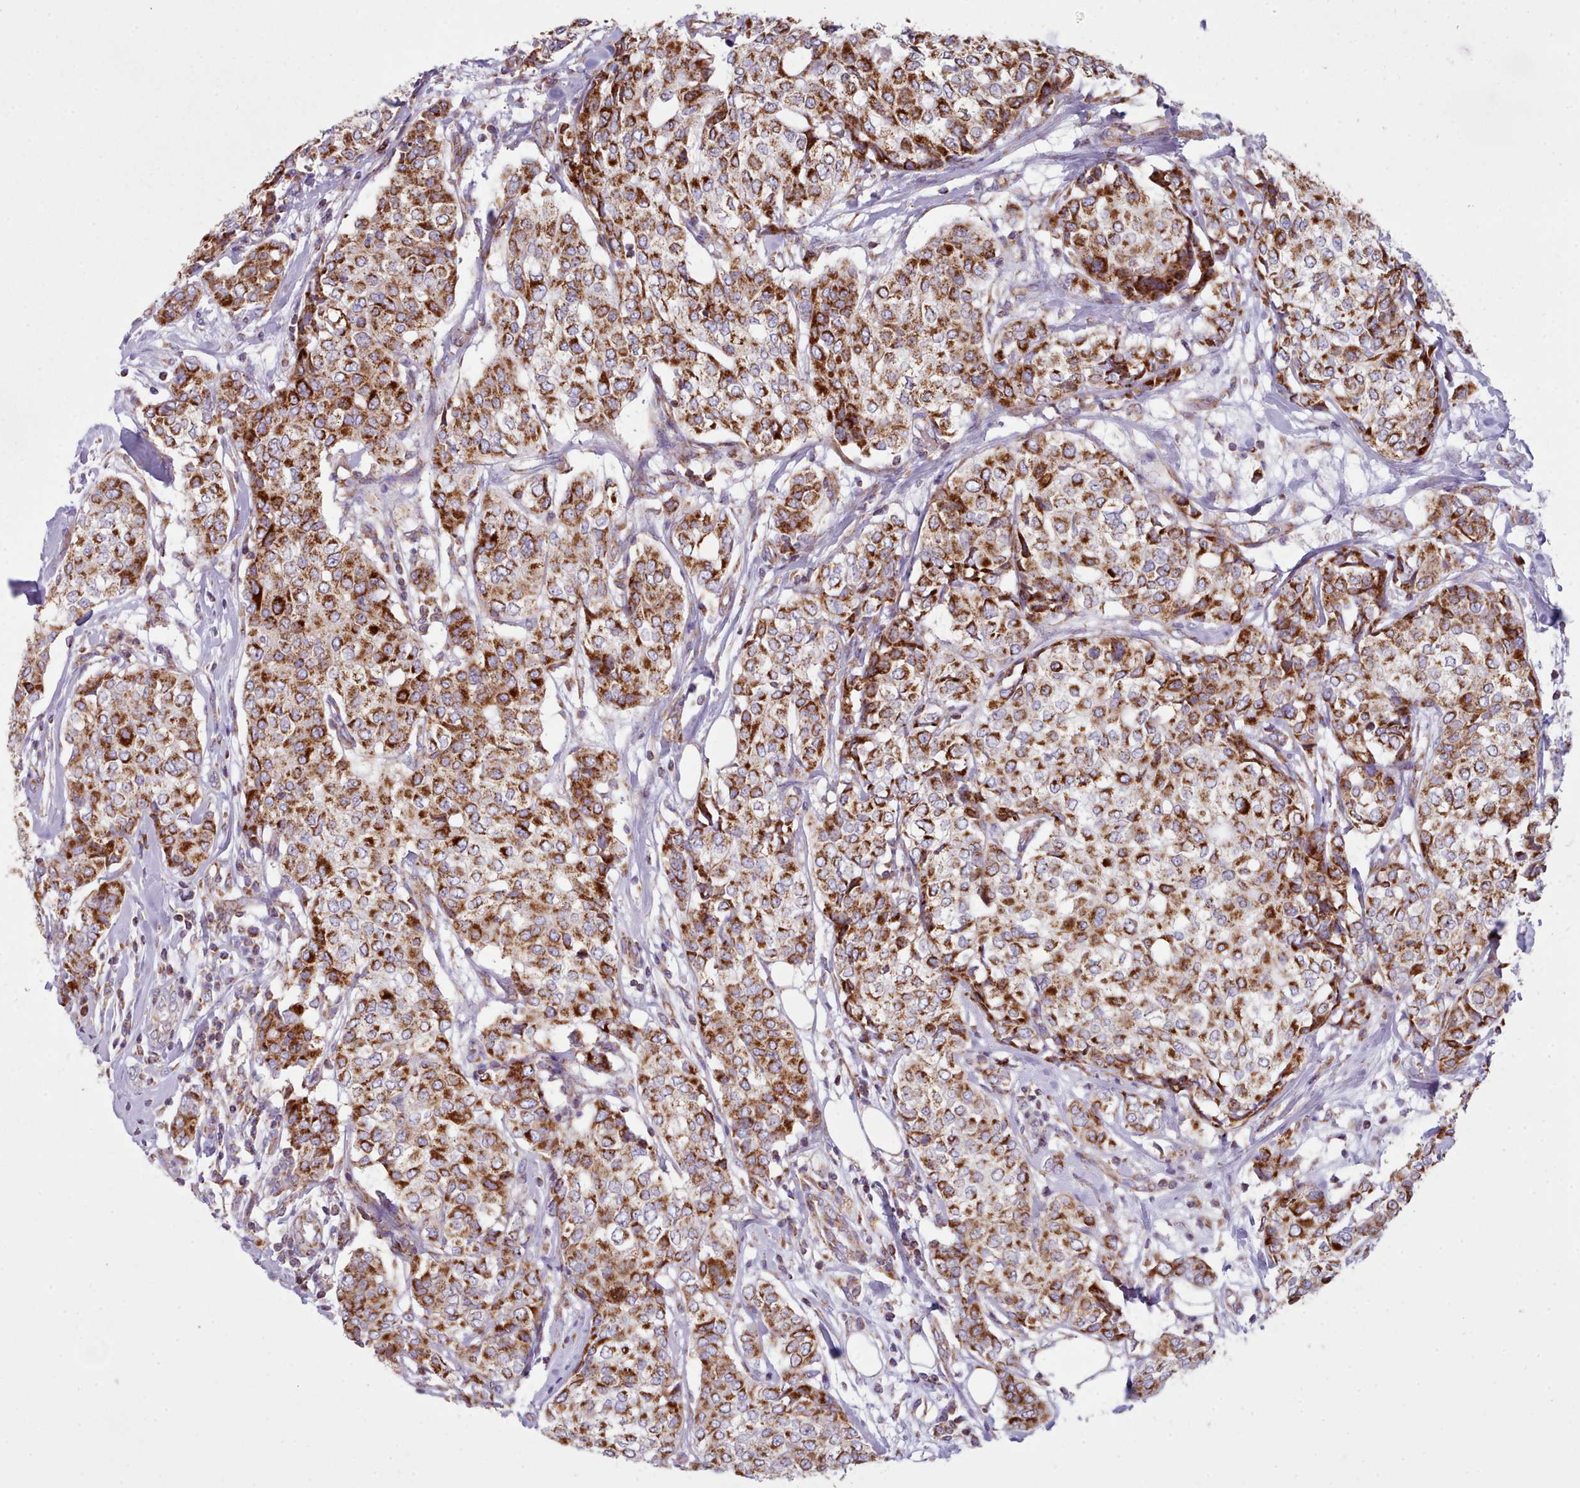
{"staining": {"intensity": "strong", "quantity": ">75%", "location": "cytoplasmic/membranous"}, "tissue": "breast cancer", "cell_type": "Tumor cells", "image_type": "cancer", "snomed": [{"axis": "morphology", "description": "Lobular carcinoma"}, {"axis": "topography", "description": "Breast"}], "caption": "Breast lobular carcinoma stained with DAB (3,3'-diaminobenzidine) immunohistochemistry displays high levels of strong cytoplasmic/membranous positivity in approximately >75% of tumor cells.", "gene": "SRP54", "patient": {"sex": "female", "age": 51}}